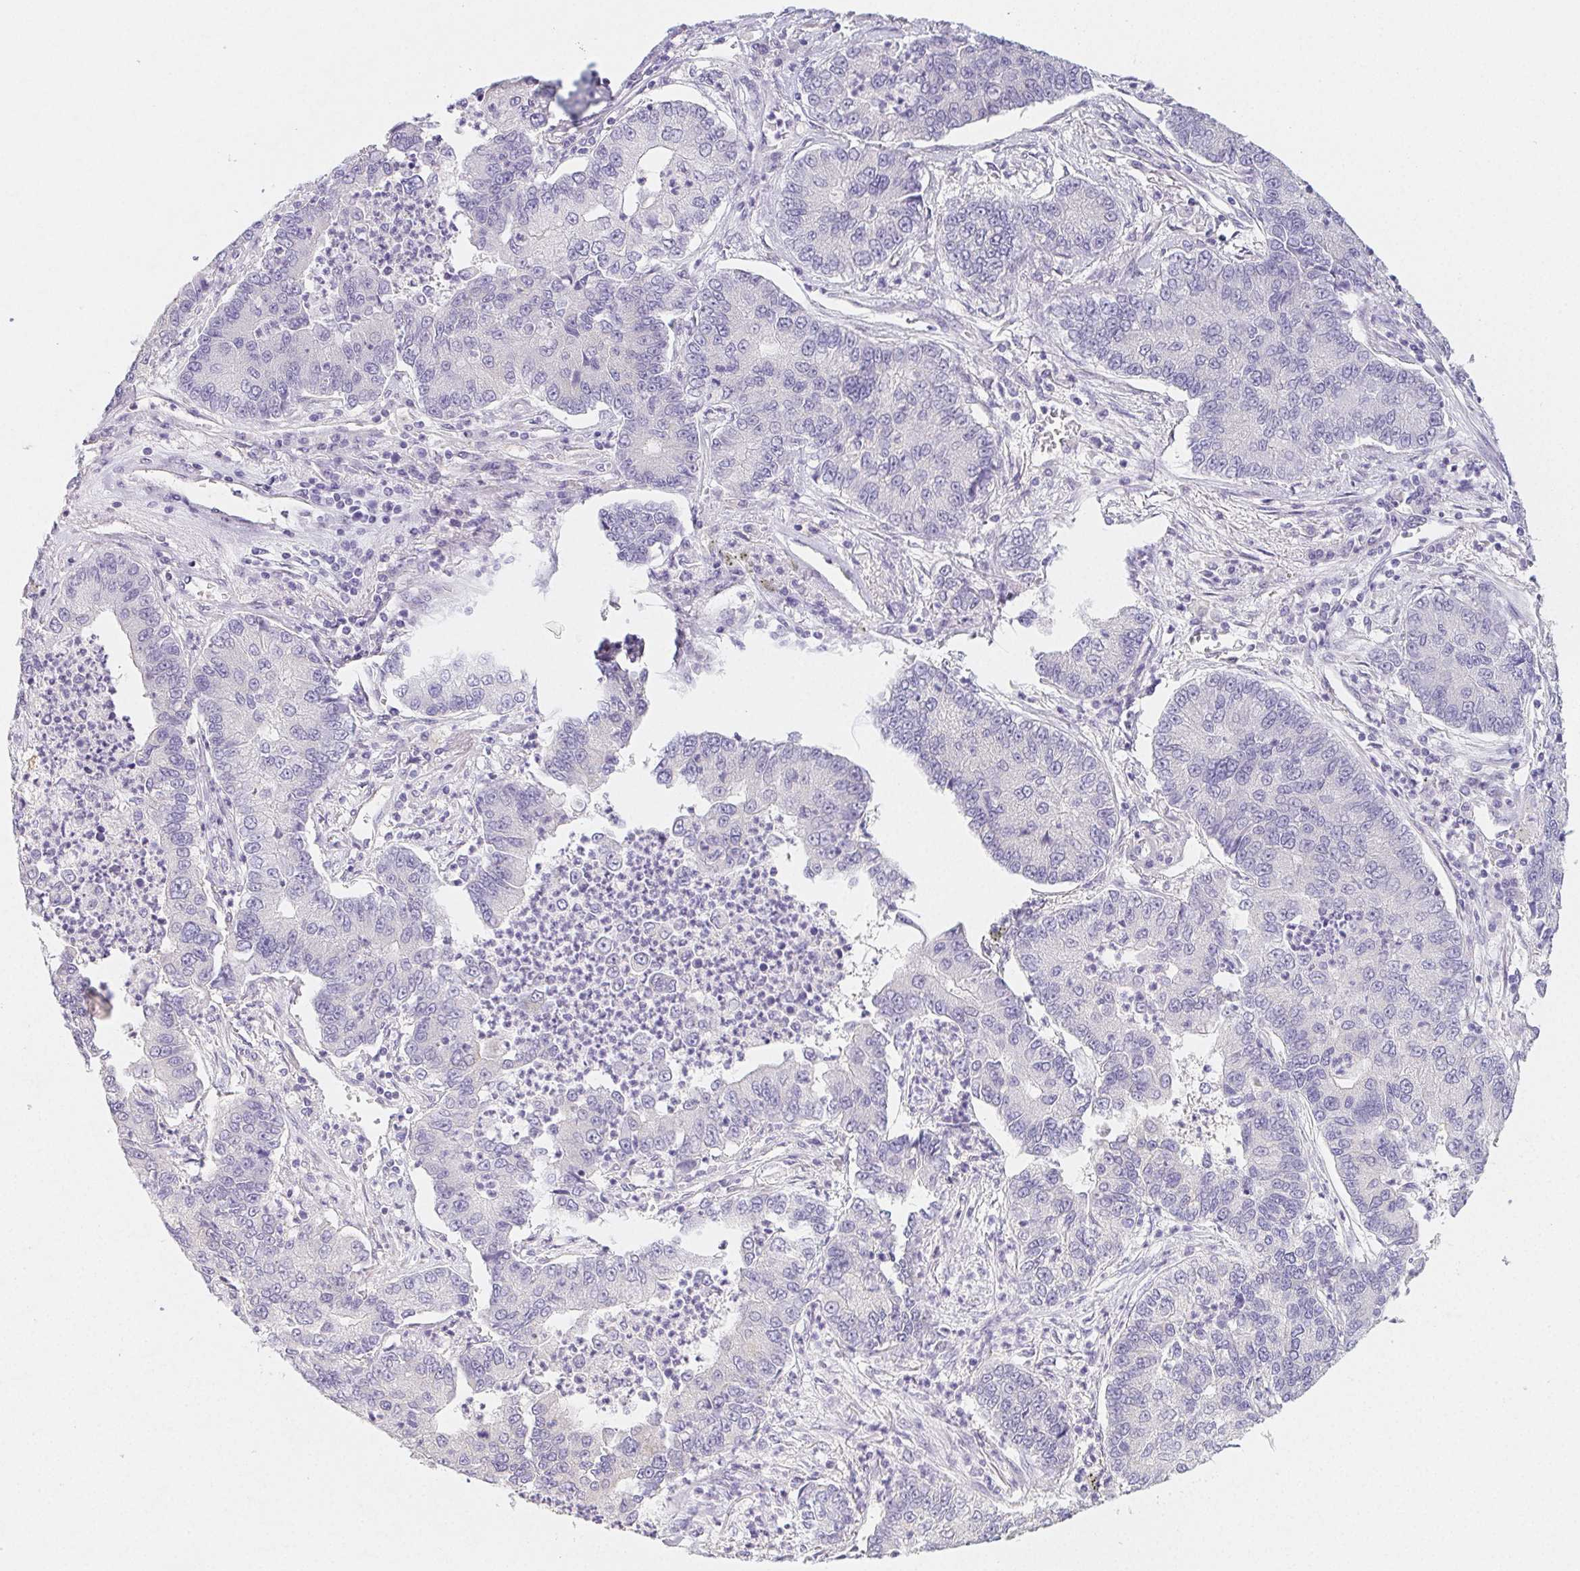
{"staining": {"intensity": "negative", "quantity": "none", "location": "none"}, "tissue": "lung cancer", "cell_type": "Tumor cells", "image_type": "cancer", "snomed": [{"axis": "morphology", "description": "Adenocarcinoma, NOS"}, {"axis": "topography", "description": "Lung"}], "caption": "Immunohistochemistry (IHC) histopathology image of neoplastic tissue: human adenocarcinoma (lung) stained with DAB reveals no significant protein staining in tumor cells.", "gene": "ZBBX", "patient": {"sex": "female", "age": 57}}